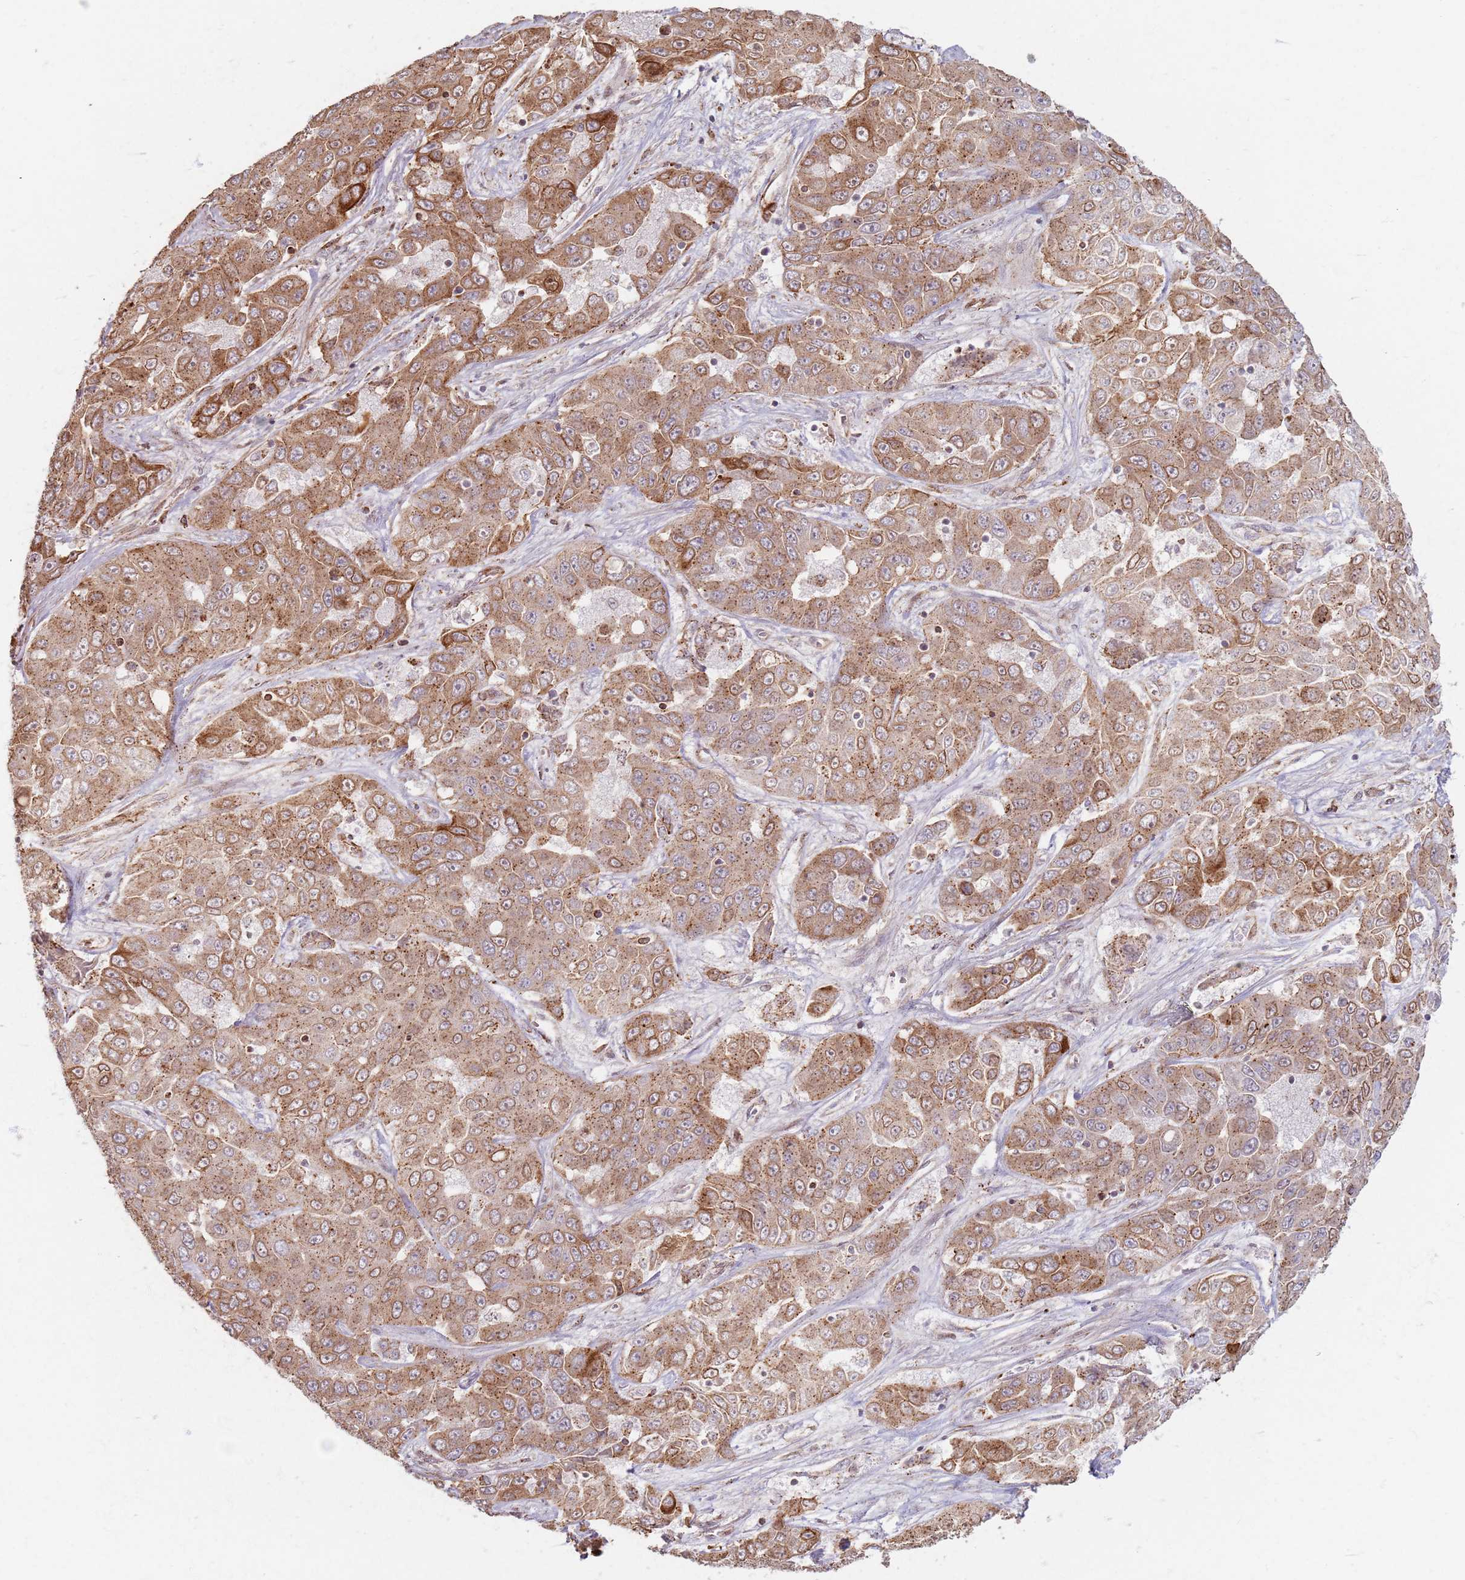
{"staining": {"intensity": "moderate", "quantity": ">75%", "location": "cytoplasmic/membranous"}, "tissue": "liver cancer", "cell_type": "Tumor cells", "image_type": "cancer", "snomed": [{"axis": "morphology", "description": "Cholangiocarcinoma"}, {"axis": "topography", "description": "Liver"}], "caption": "Immunohistochemistry (IHC) photomicrograph of cholangiocarcinoma (liver) stained for a protein (brown), which reveals medium levels of moderate cytoplasmic/membranous staining in approximately >75% of tumor cells.", "gene": "KCNA5", "patient": {"sex": "female", "age": 52}}